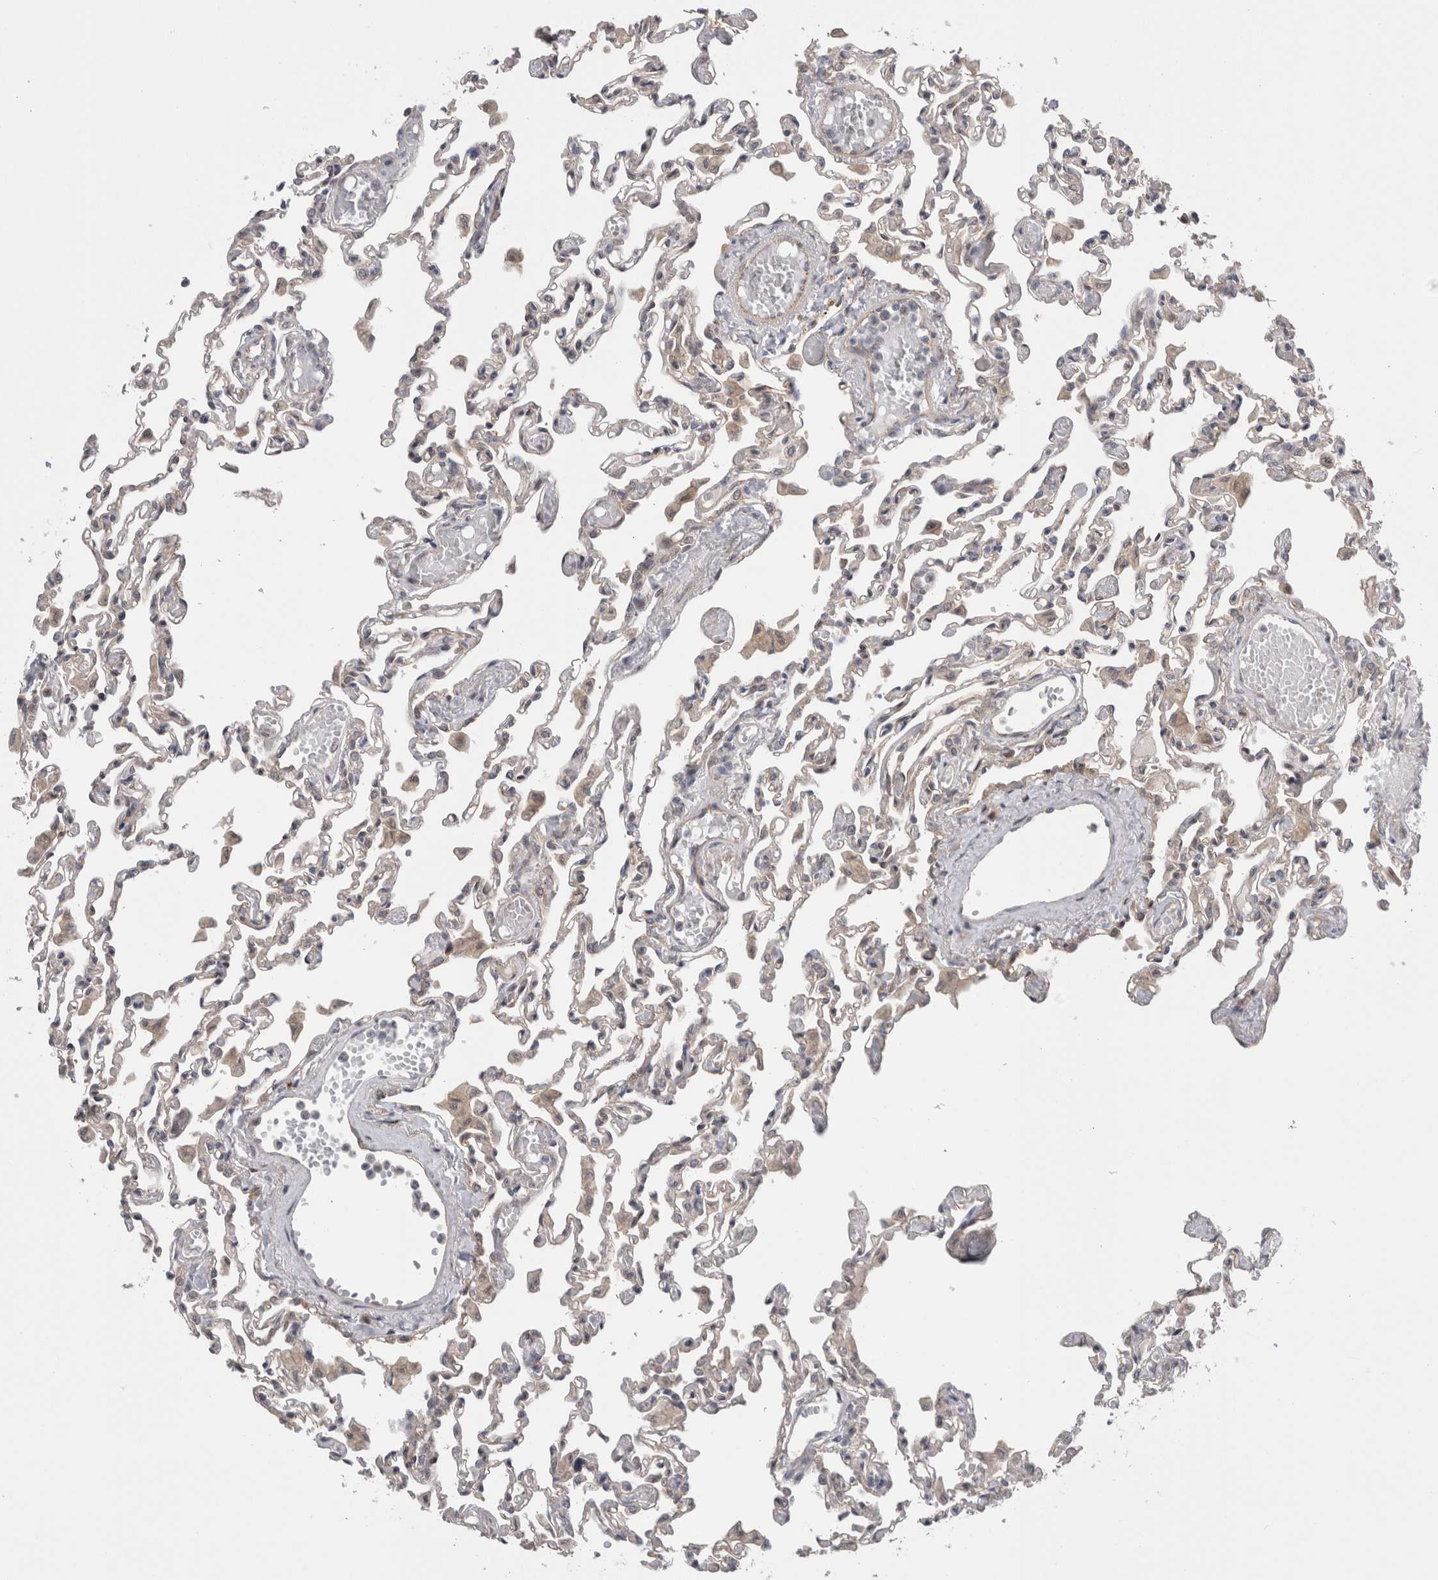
{"staining": {"intensity": "negative", "quantity": "none", "location": "none"}, "tissue": "lung", "cell_type": "Alveolar cells", "image_type": "normal", "snomed": [{"axis": "morphology", "description": "Normal tissue, NOS"}, {"axis": "topography", "description": "Bronchus"}, {"axis": "topography", "description": "Lung"}], "caption": "Immunohistochemistry photomicrograph of normal lung: lung stained with DAB shows no significant protein staining in alveolar cells.", "gene": "TAFA5", "patient": {"sex": "female", "age": 49}}